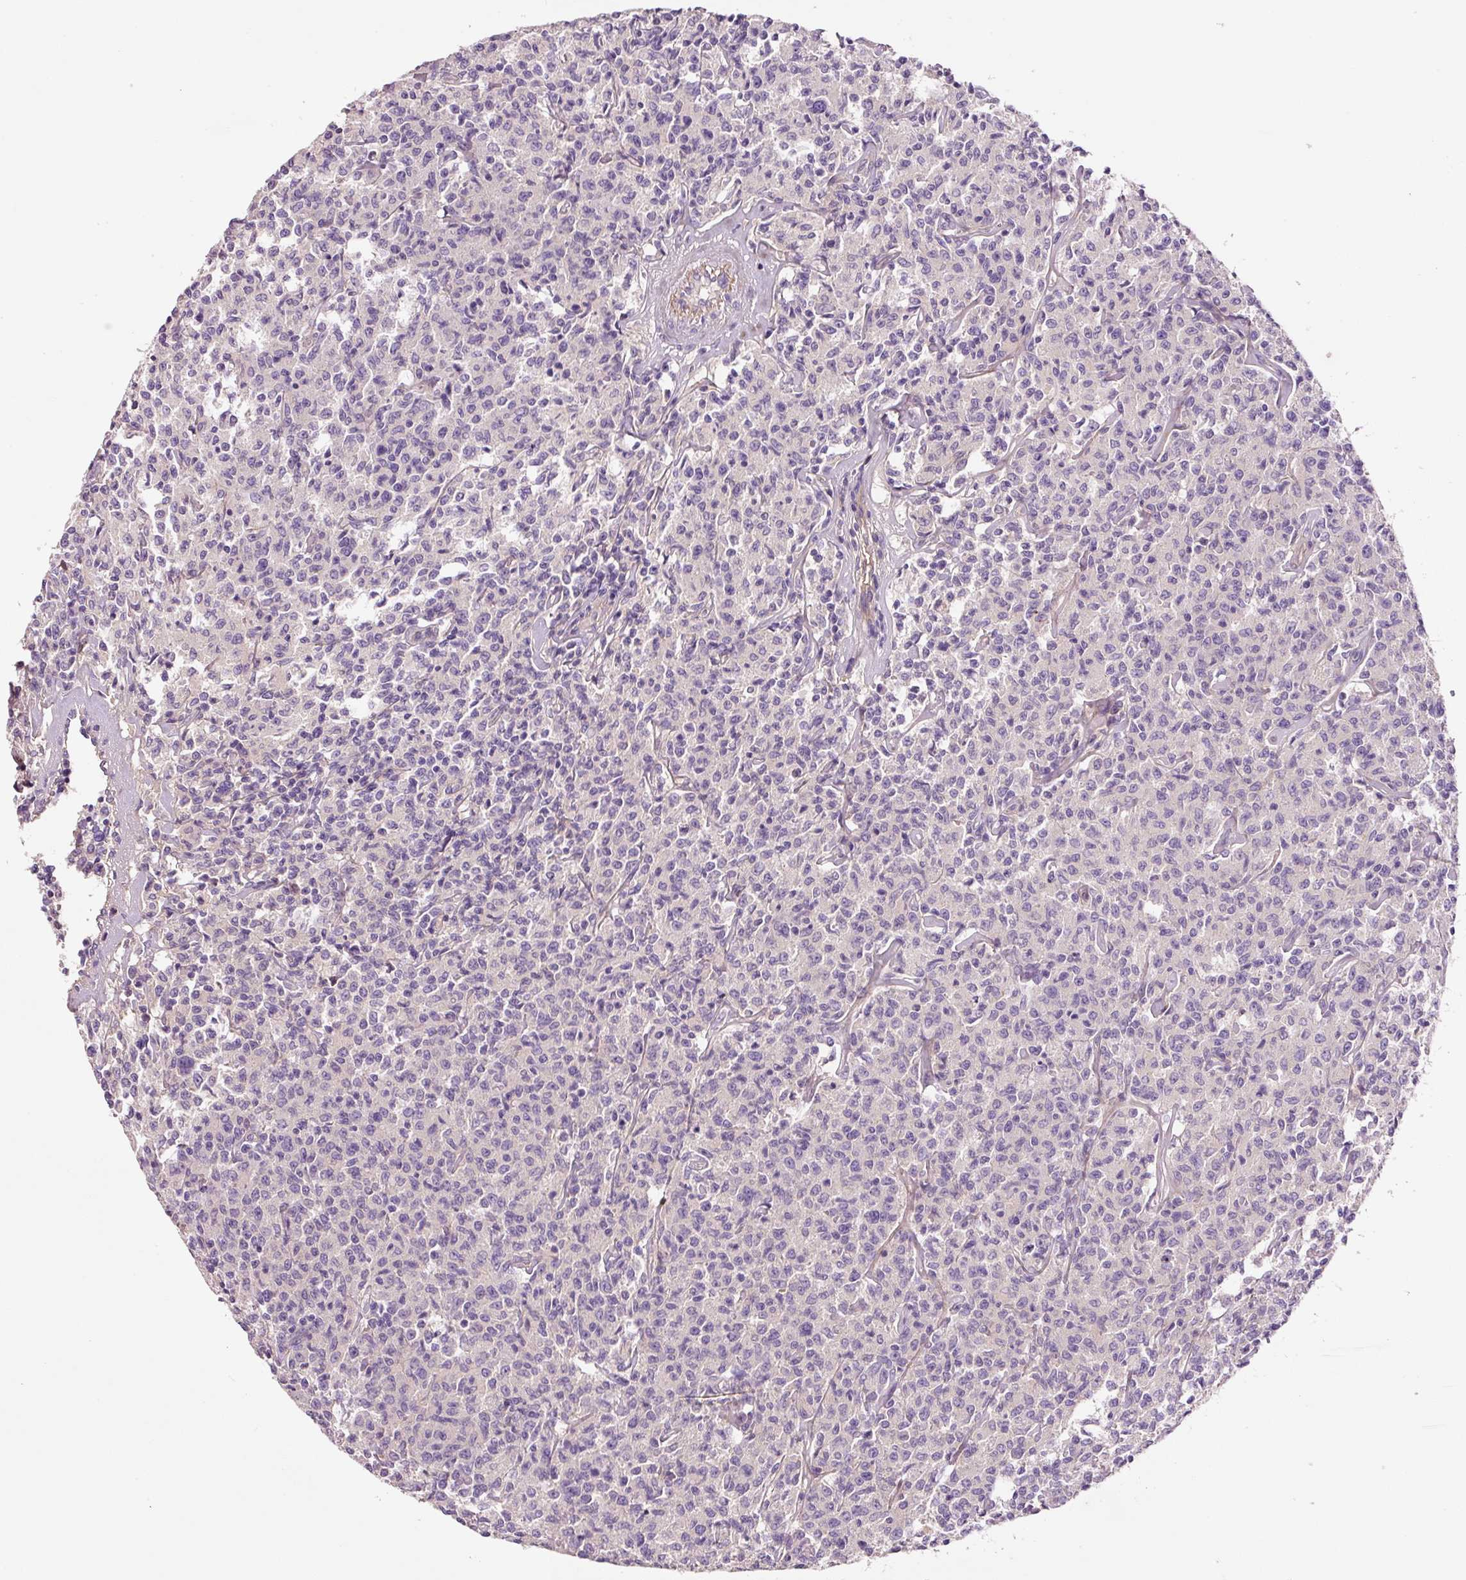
{"staining": {"intensity": "negative", "quantity": "none", "location": "none"}, "tissue": "lymphoma", "cell_type": "Tumor cells", "image_type": "cancer", "snomed": [{"axis": "morphology", "description": "Malignant lymphoma, non-Hodgkin's type, Low grade"}, {"axis": "topography", "description": "Small intestine"}], "caption": "Tumor cells are negative for brown protein staining in low-grade malignant lymphoma, non-Hodgkin's type. Brightfield microscopy of immunohistochemistry (IHC) stained with DAB (3,3'-diaminobenzidine) (brown) and hematoxylin (blue), captured at high magnification.", "gene": "SOS2", "patient": {"sex": "female", "age": 59}}